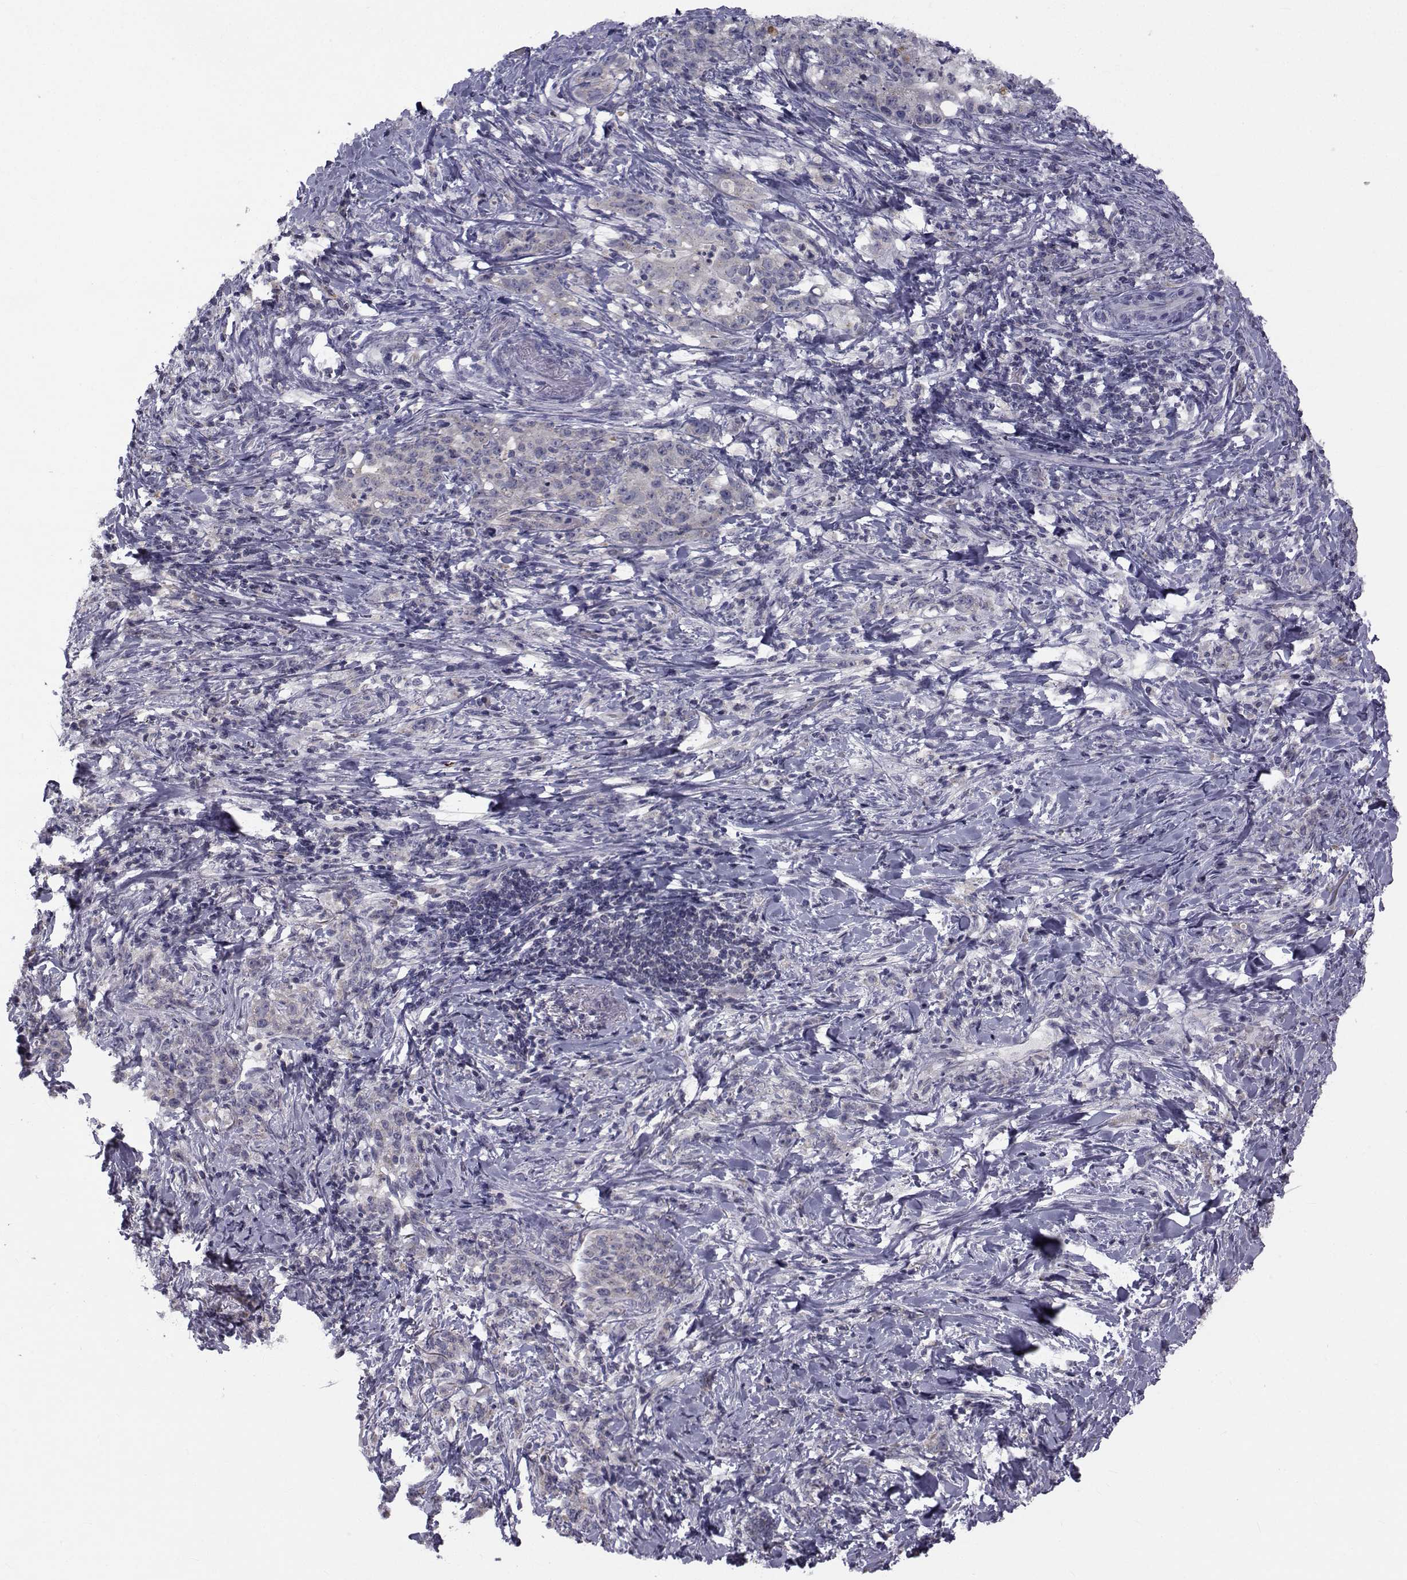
{"staining": {"intensity": "negative", "quantity": "none", "location": "none"}, "tissue": "stomach cancer", "cell_type": "Tumor cells", "image_type": "cancer", "snomed": [{"axis": "morphology", "description": "Adenocarcinoma, NOS"}, {"axis": "topography", "description": "Stomach, lower"}], "caption": "DAB immunohistochemical staining of human adenocarcinoma (stomach) reveals no significant expression in tumor cells.", "gene": "ANGPT1", "patient": {"sex": "male", "age": 88}}